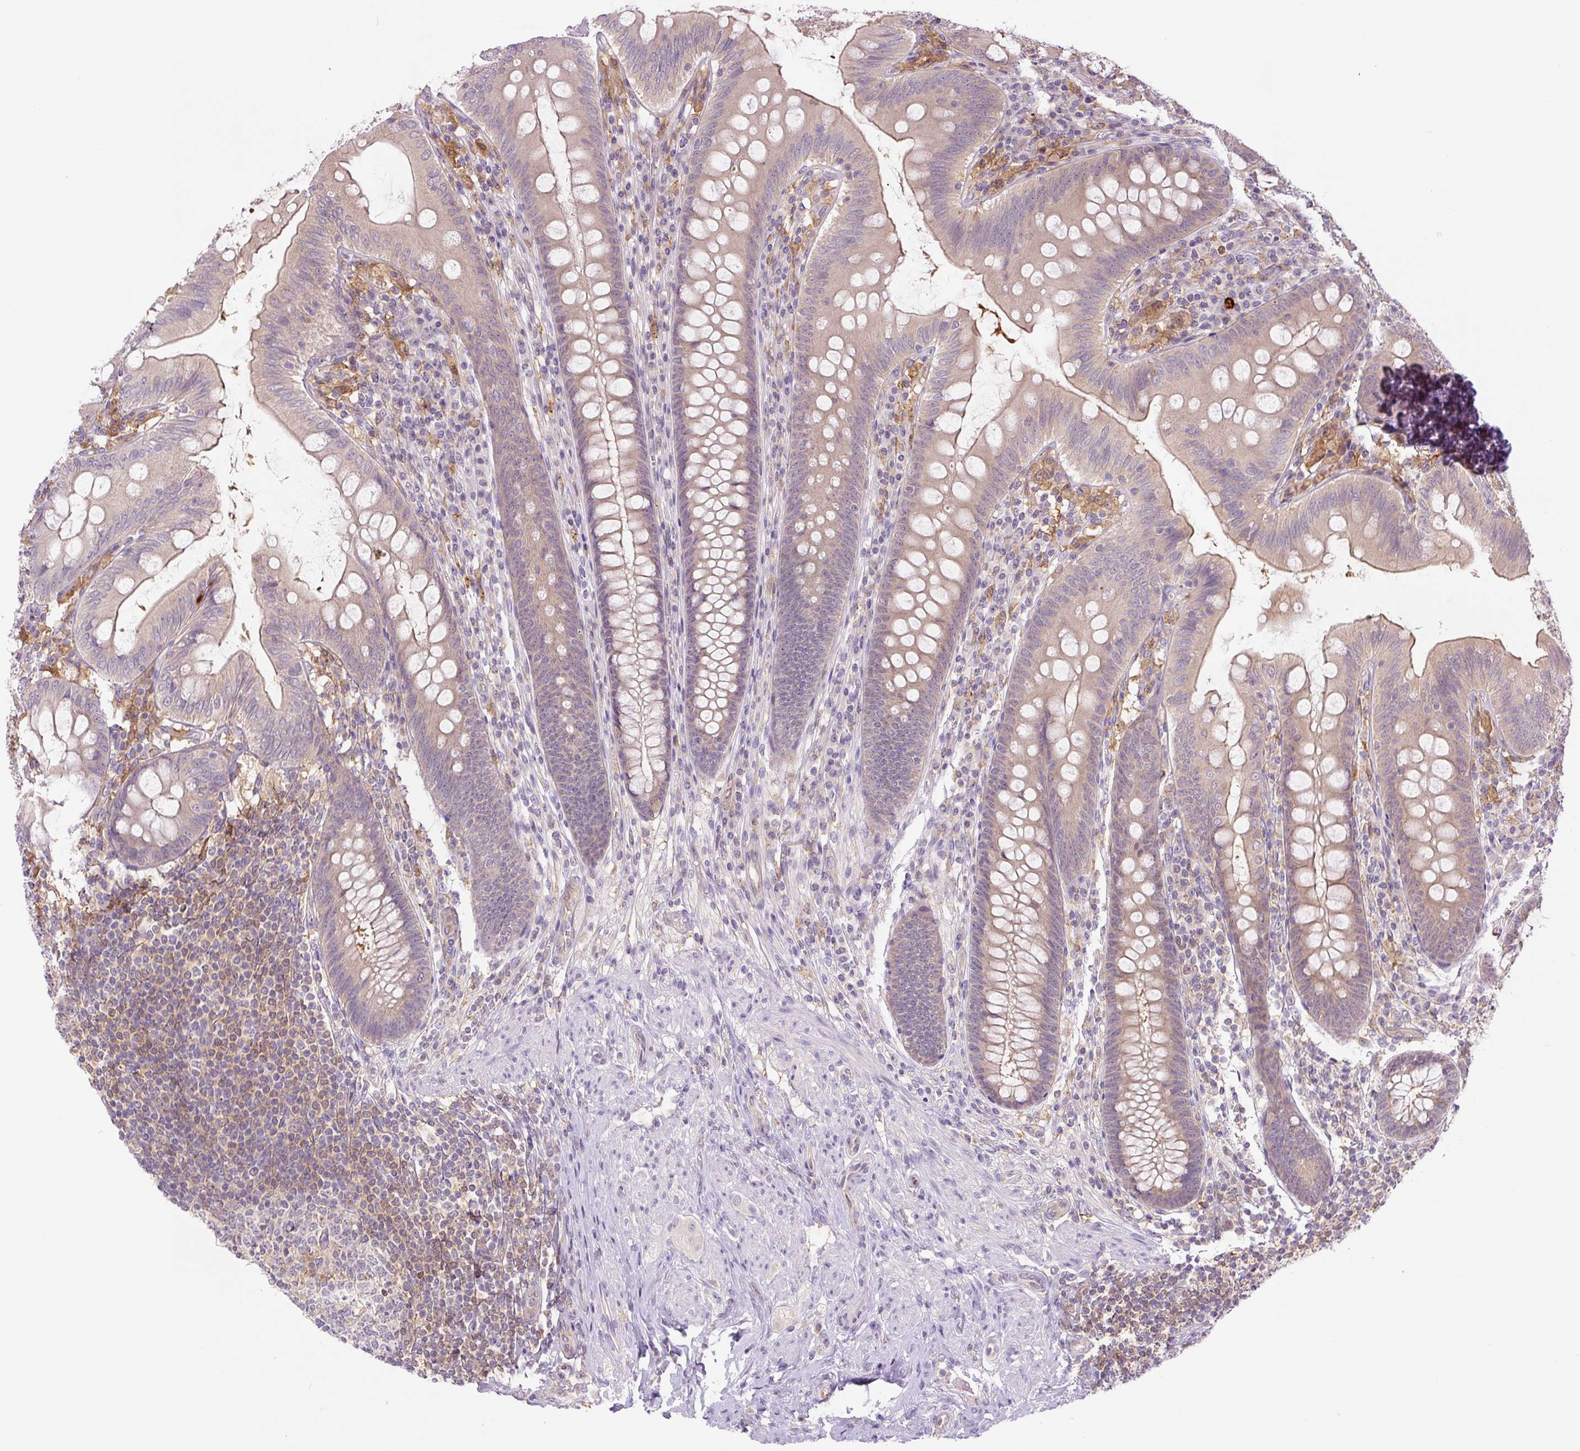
{"staining": {"intensity": "weak", "quantity": "25%-75%", "location": "cytoplasmic/membranous"}, "tissue": "appendix", "cell_type": "Glandular cells", "image_type": "normal", "snomed": [{"axis": "morphology", "description": "Normal tissue, NOS"}, {"axis": "topography", "description": "Appendix"}], "caption": "The micrograph shows immunohistochemical staining of benign appendix. There is weak cytoplasmic/membranous expression is appreciated in approximately 25%-75% of glandular cells.", "gene": "SPSB2", "patient": {"sex": "male", "age": 71}}